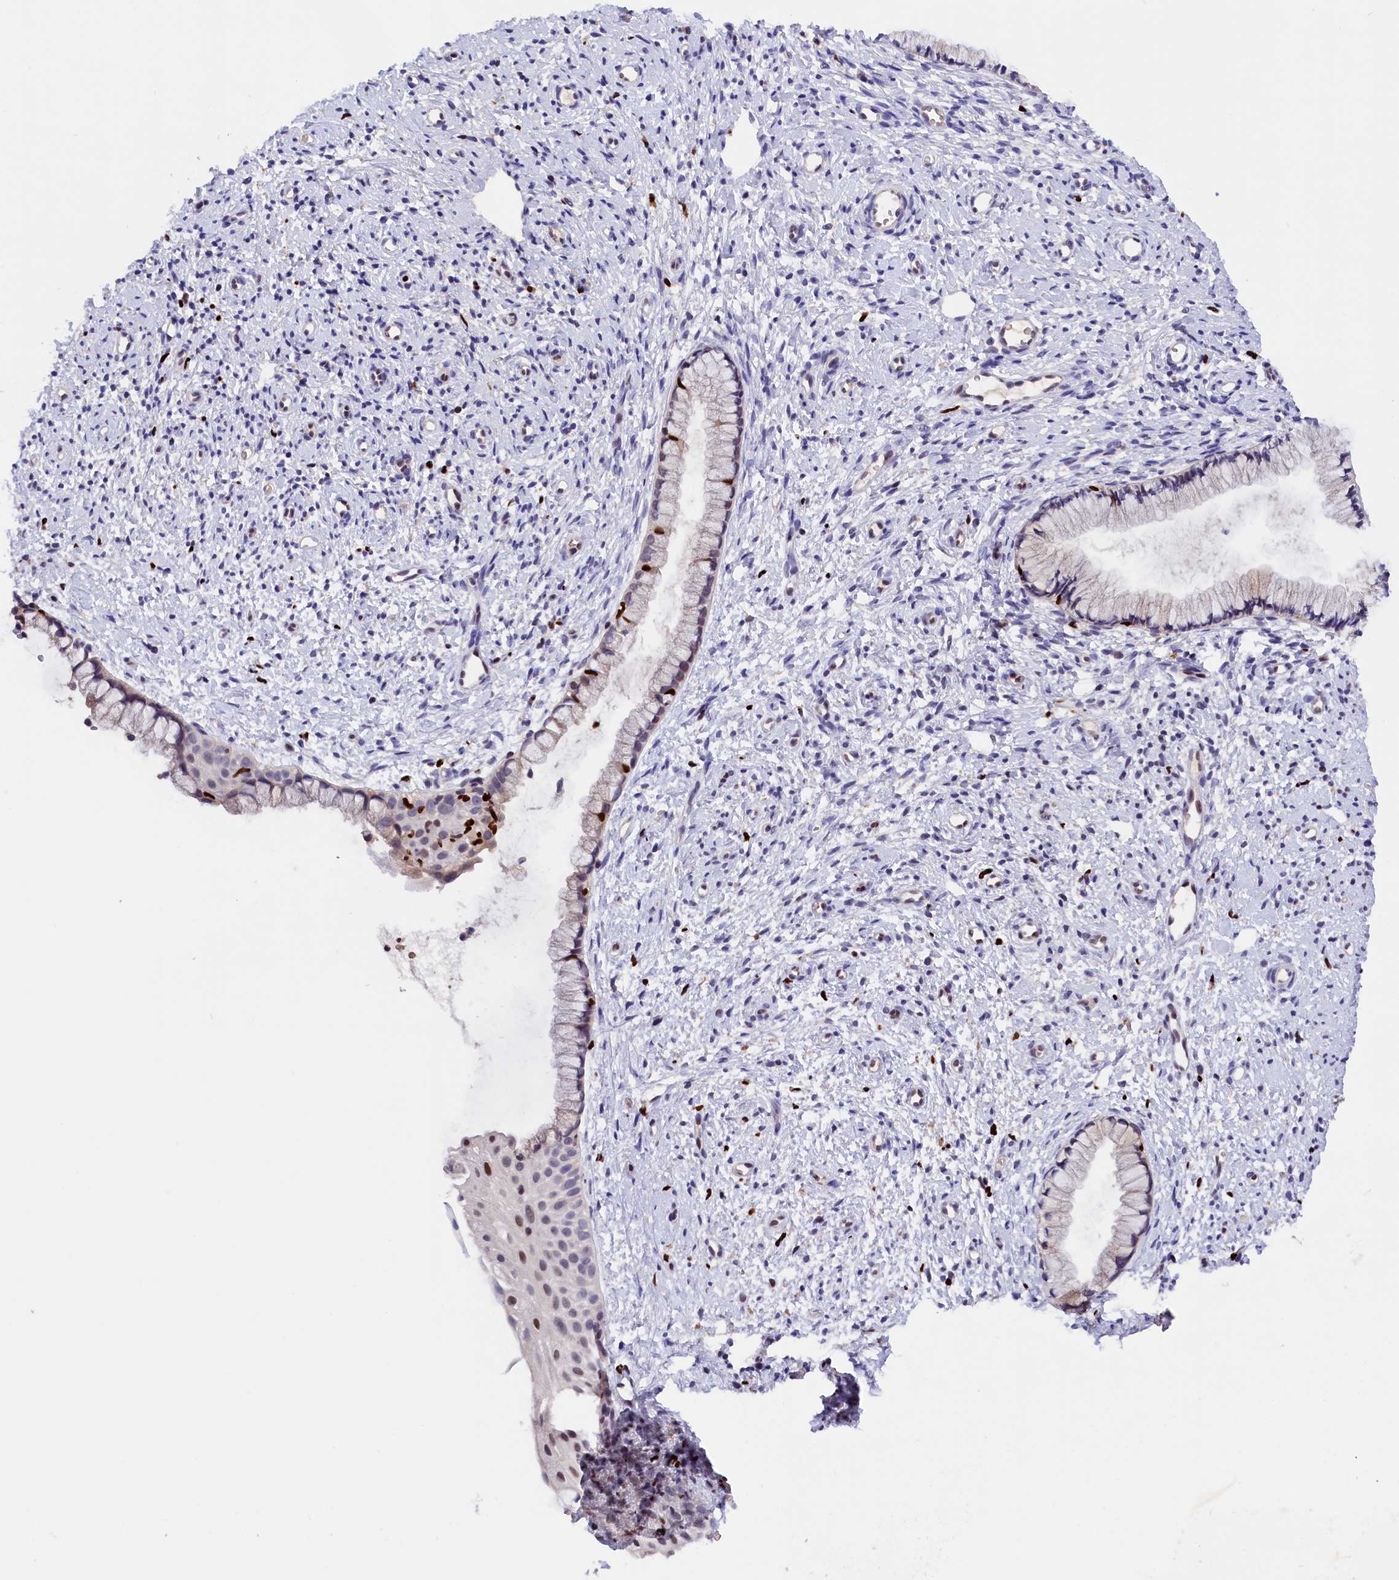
{"staining": {"intensity": "moderate", "quantity": "<25%", "location": "nuclear"}, "tissue": "cervix", "cell_type": "Glandular cells", "image_type": "normal", "snomed": [{"axis": "morphology", "description": "Normal tissue, NOS"}, {"axis": "topography", "description": "Cervix"}], "caption": "The histopathology image exhibits immunohistochemical staining of normal cervix. There is moderate nuclear staining is seen in approximately <25% of glandular cells.", "gene": "BTBD9", "patient": {"sex": "female", "age": 57}}